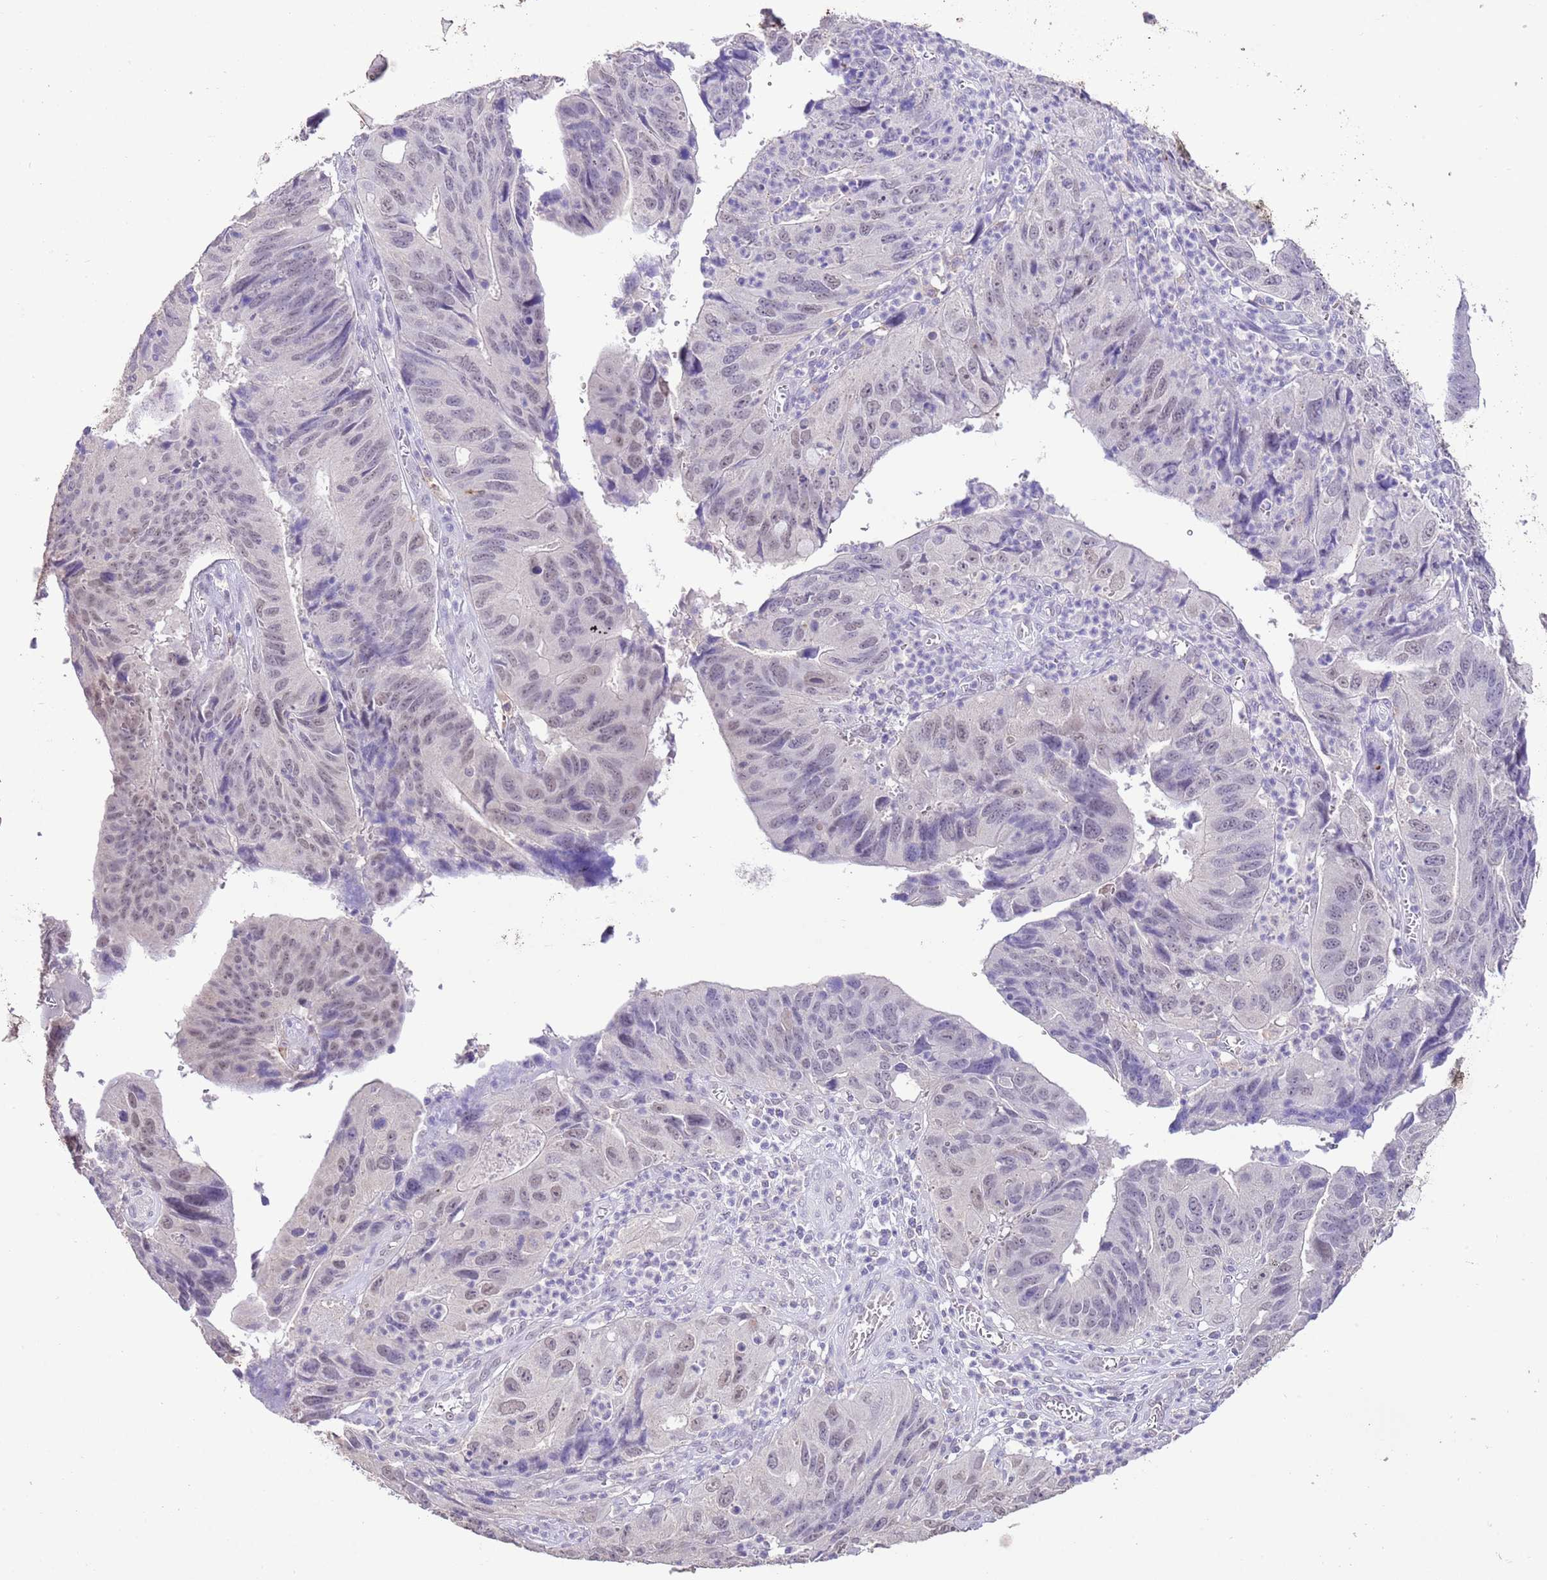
{"staining": {"intensity": "weak", "quantity": "25%-75%", "location": "nuclear"}, "tissue": "stomach cancer", "cell_type": "Tumor cells", "image_type": "cancer", "snomed": [{"axis": "morphology", "description": "Adenocarcinoma, NOS"}, {"axis": "topography", "description": "Stomach"}], "caption": "Immunohistochemistry staining of stomach cancer, which shows low levels of weak nuclear positivity in about 25%-75% of tumor cells indicating weak nuclear protein expression. The staining was performed using DAB (3,3'-diaminobenzidine) (brown) for protein detection and nuclei were counterstained in hematoxylin (blue).", "gene": "IZUMO4", "patient": {"sex": "male", "age": 59}}